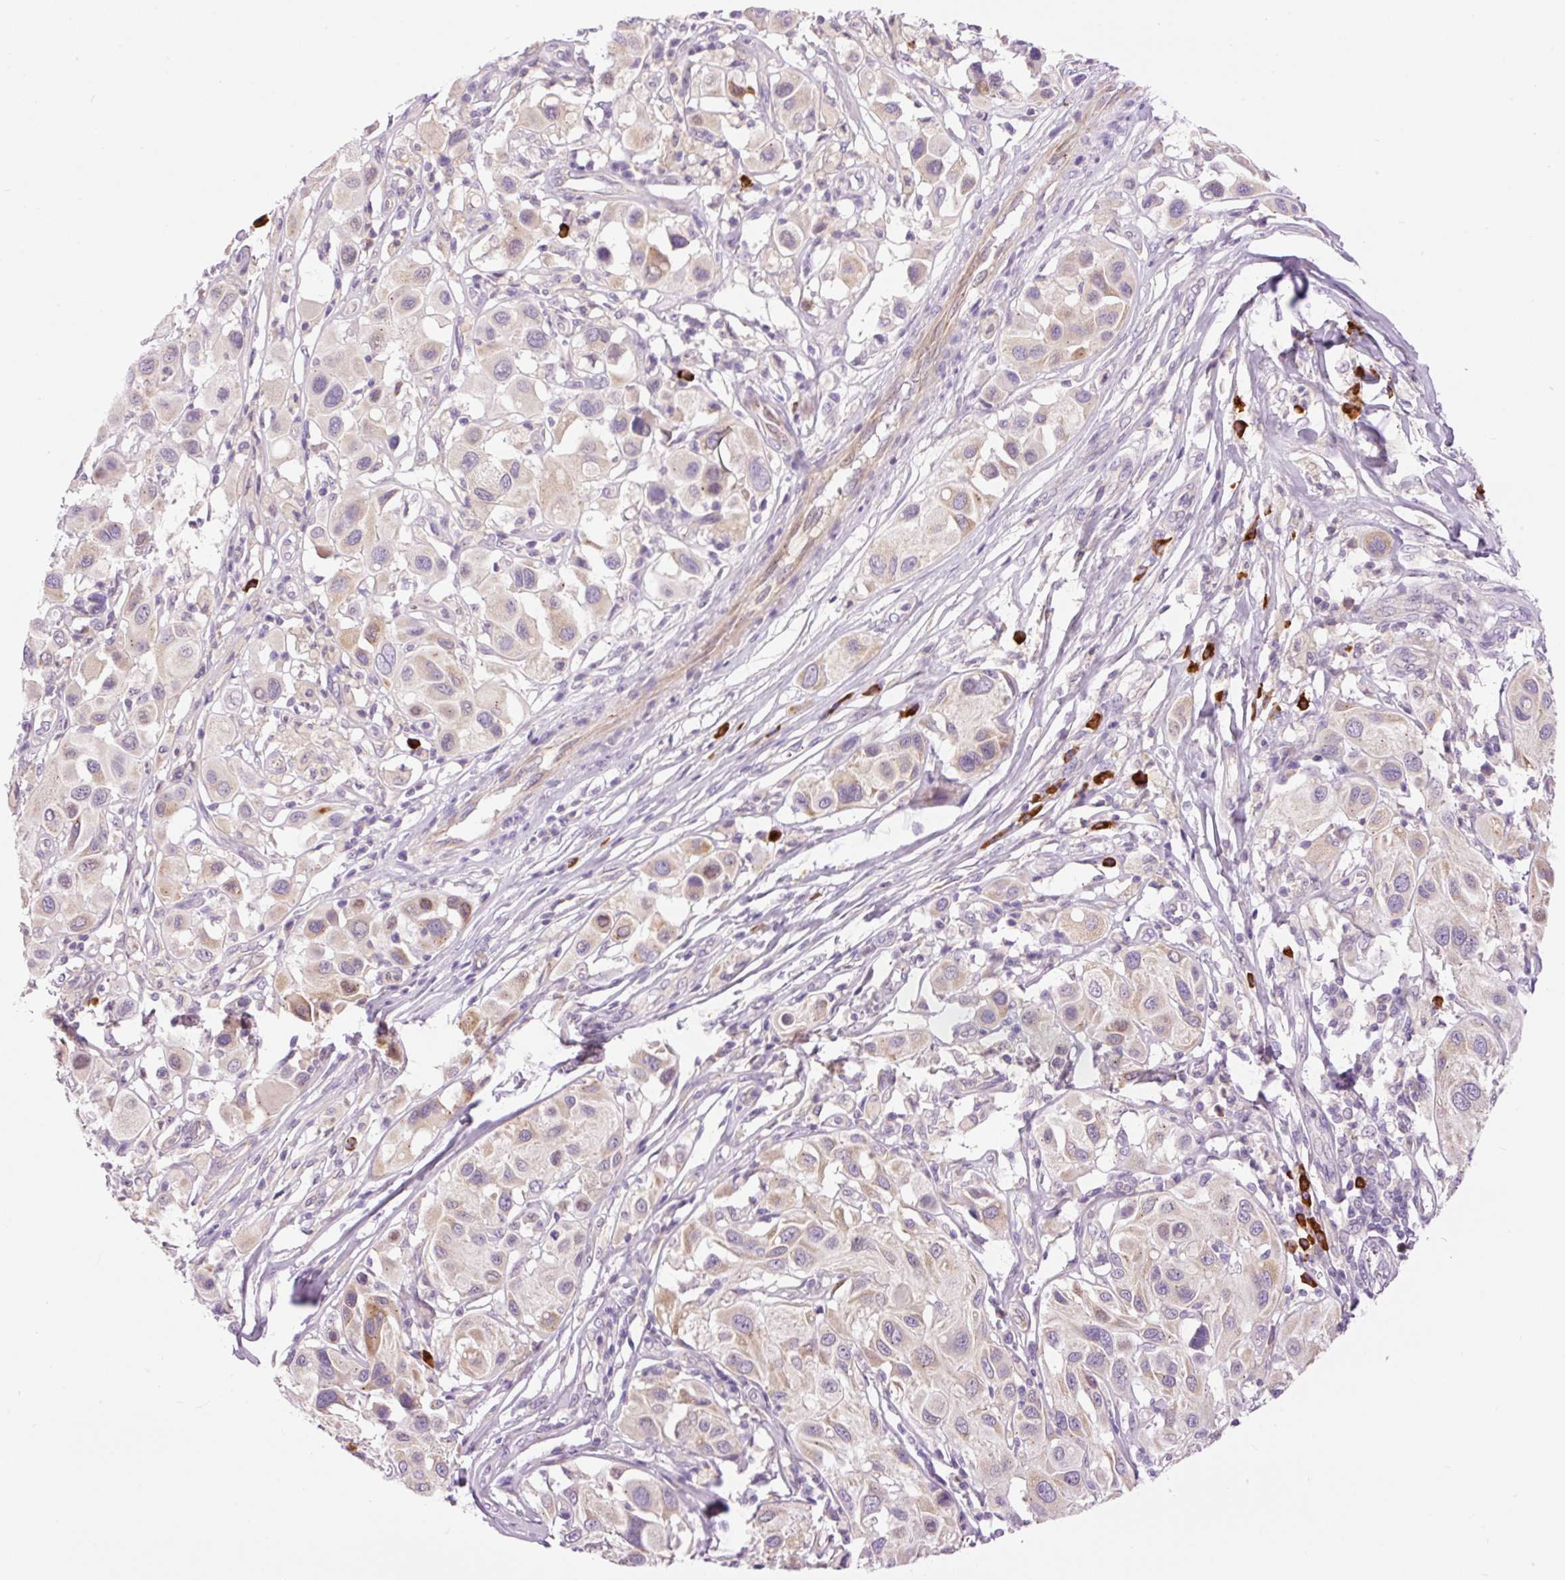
{"staining": {"intensity": "moderate", "quantity": "<25%", "location": "nuclear"}, "tissue": "melanoma", "cell_type": "Tumor cells", "image_type": "cancer", "snomed": [{"axis": "morphology", "description": "Malignant melanoma, Metastatic site"}, {"axis": "topography", "description": "Skin"}], "caption": "Tumor cells display low levels of moderate nuclear staining in approximately <25% of cells in human melanoma.", "gene": "PNPLA5", "patient": {"sex": "male", "age": 41}}